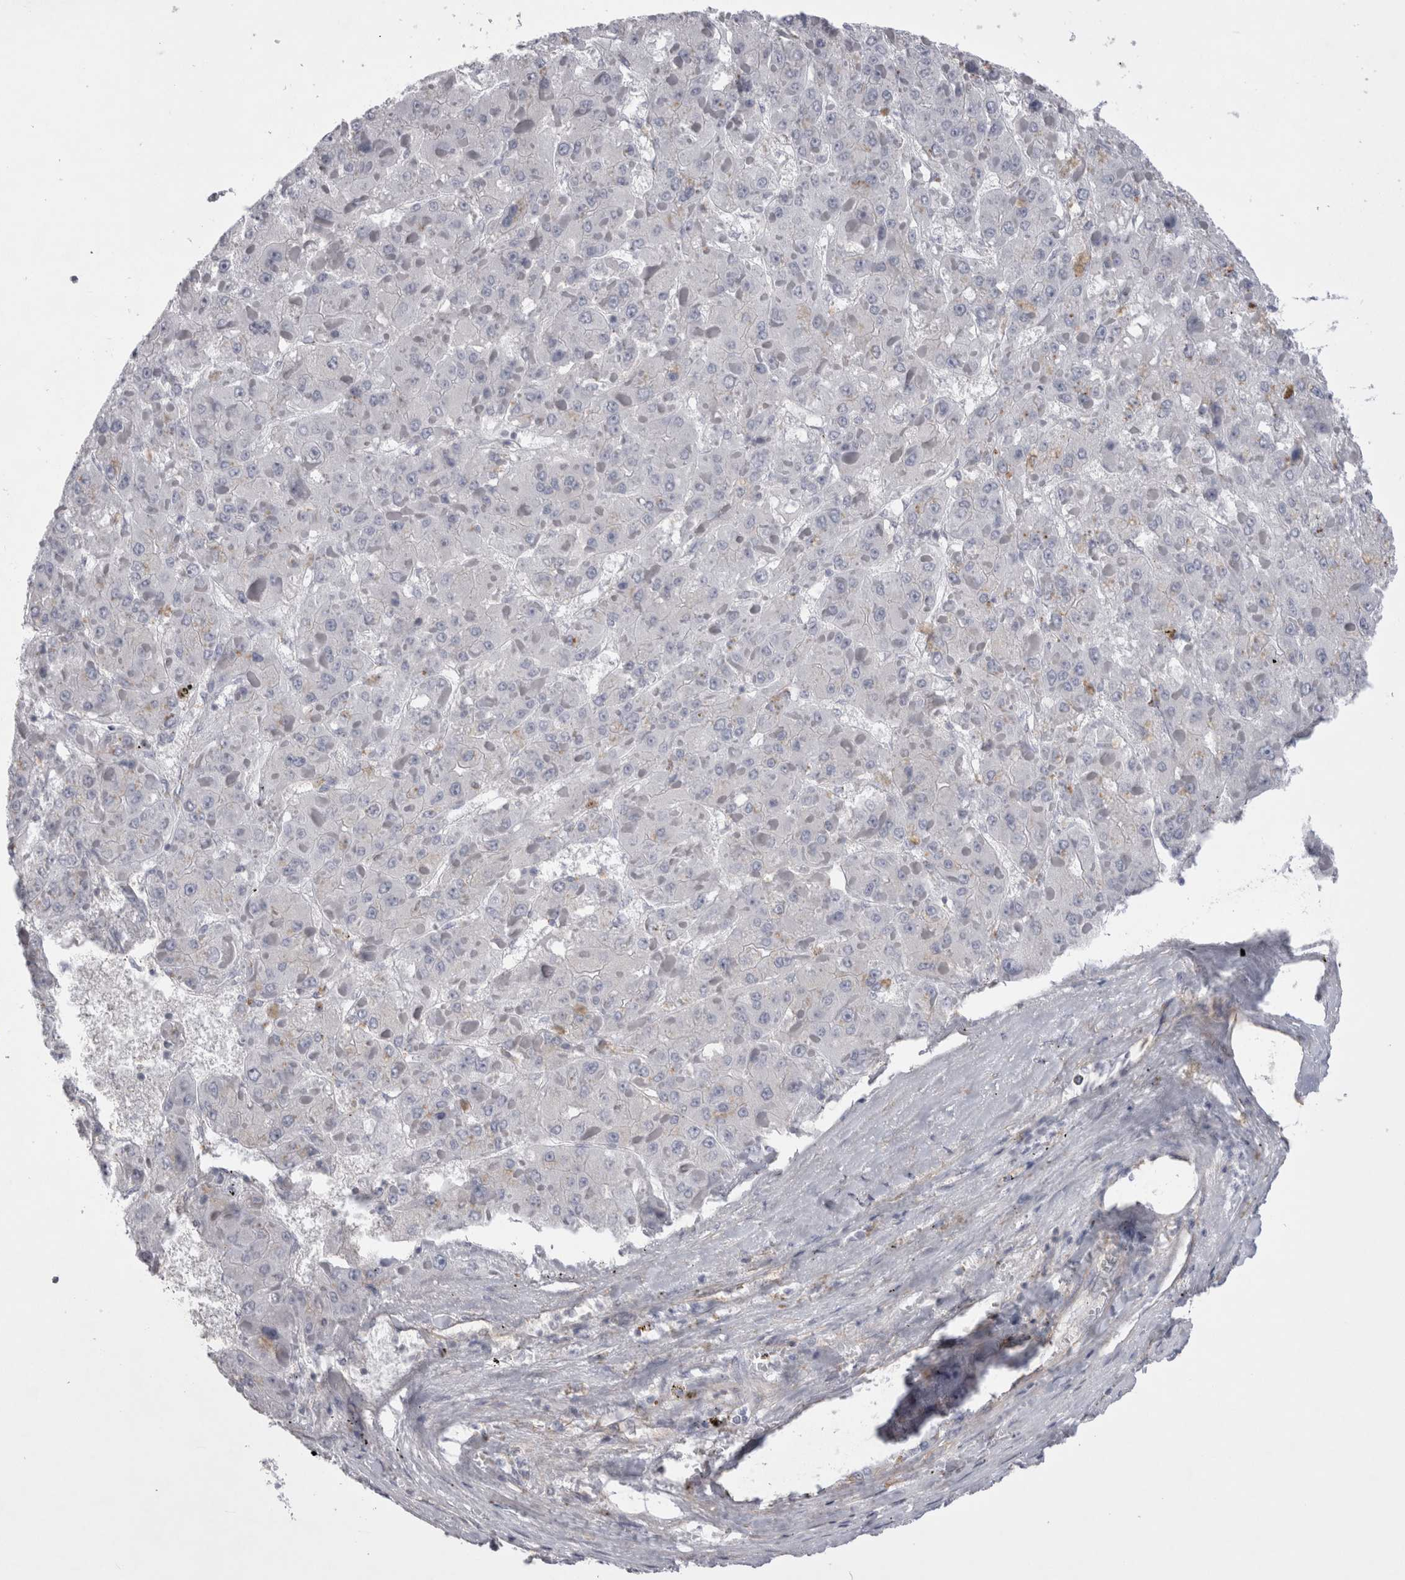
{"staining": {"intensity": "negative", "quantity": "none", "location": "none"}, "tissue": "liver cancer", "cell_type": "Tumor cells", "image_type": "cancer", "snomed": [{"axis": "morphology", "description": "Carcinoma, Hepatocellular, NOS"}, {"axis": "topography", "description": "Liver"}], "caption": "The immunohistochemistry image has no significant expression in tumor cells of hepatocellular carcinoma (liver) tissue.", "gene": "ATXN3", "patient": {"sex": "female", "age": 73}}